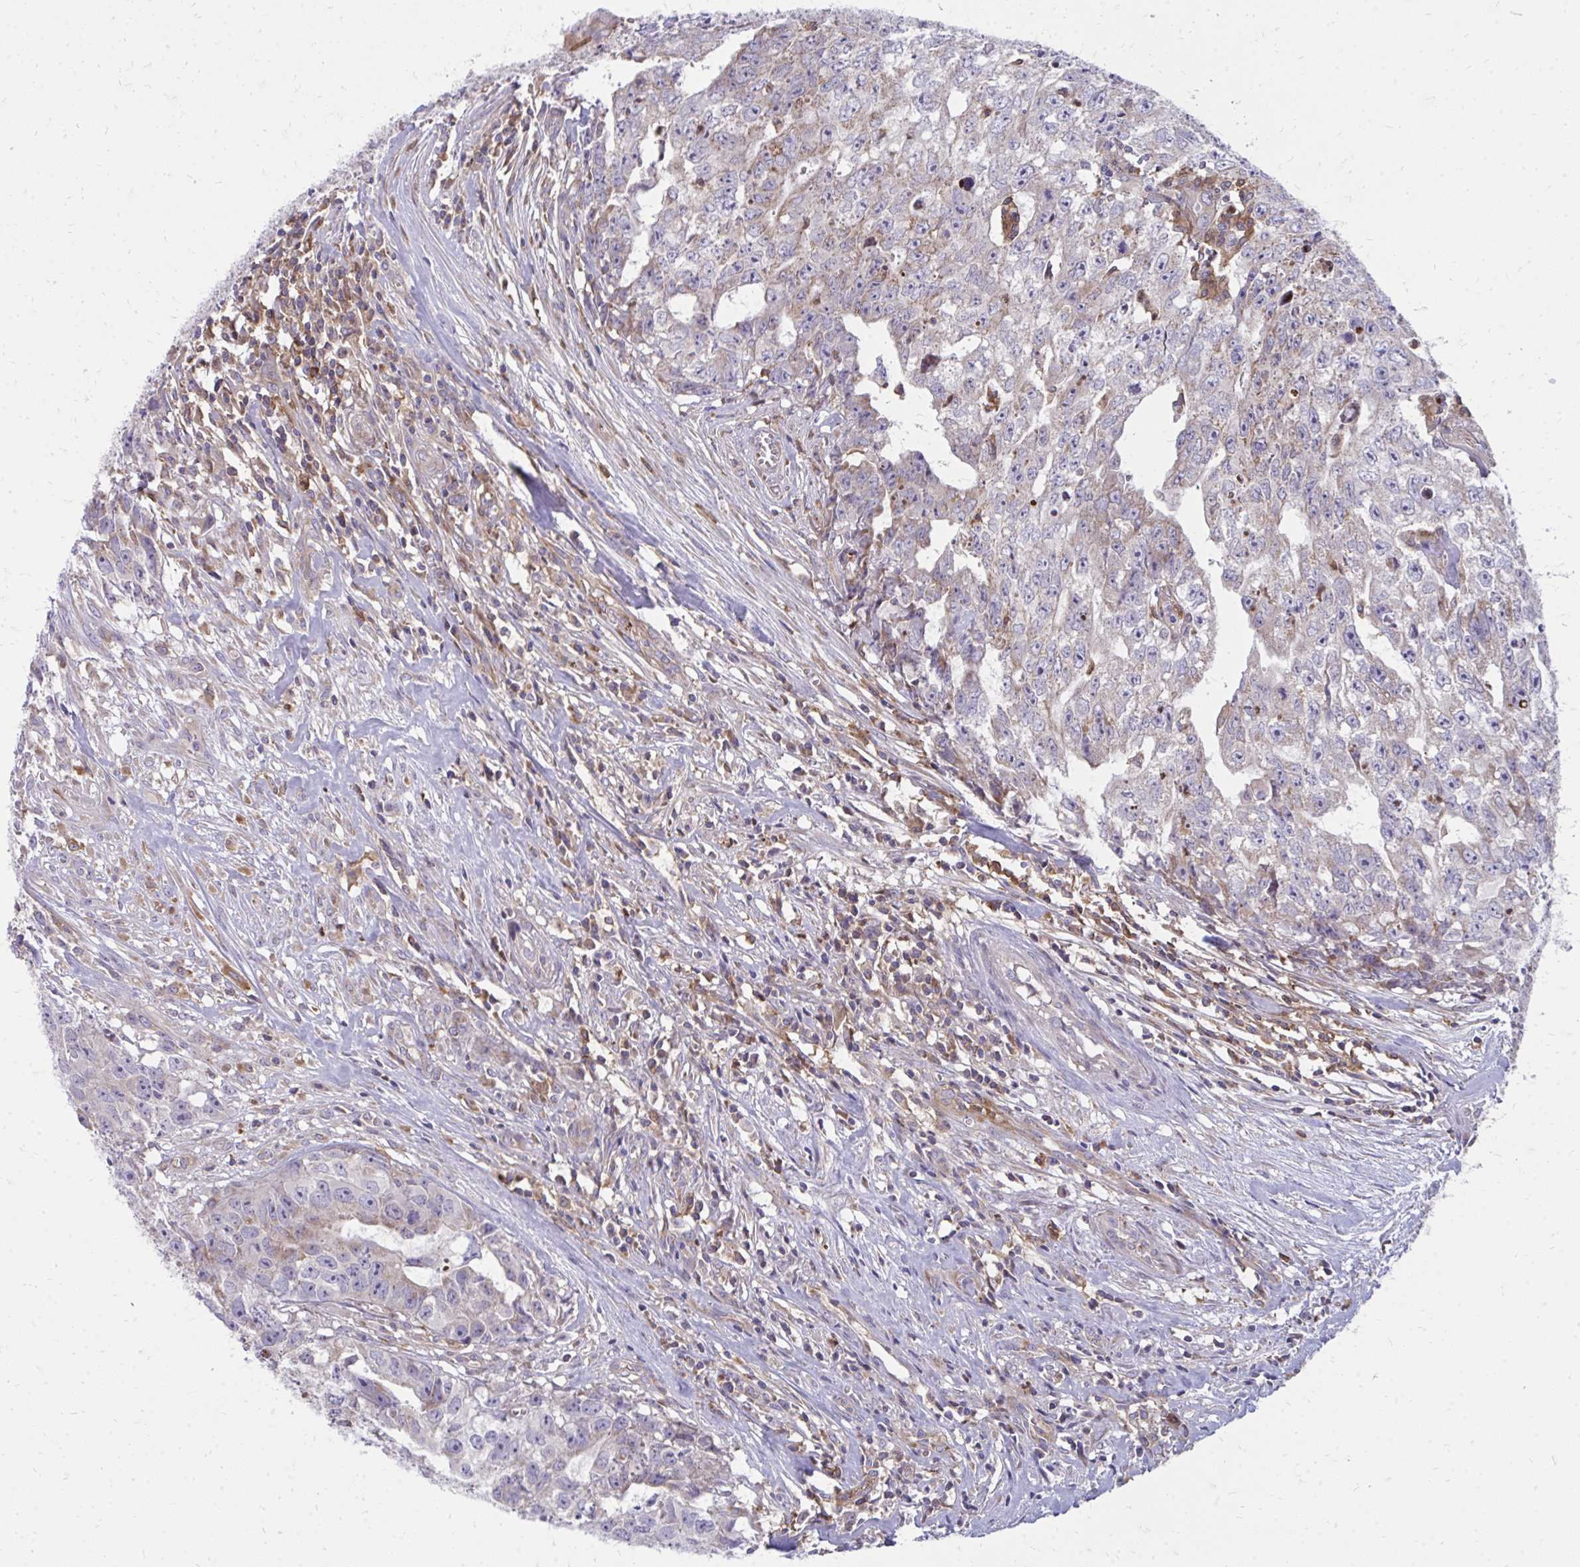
{"staining": {"intensity": "negative", "quantity": "none", "location": "none"}, "tissue": "testis cancer", "cell_type": "Tumor cells", "image_type": "cancer", "snomed": [{"axis": "morphology", "description": "Carcinoma, Embryonal, NOS"}, {"axis": "morphology", "description": "Teratoma, malignant, NOS"}, {"axis": "topography", "description": "Testis"}], "caption": "Immunohistochemistry (IHC) micrograph of malignant teratoma (testis) stained for a protein (brown), which shows no expression in tumor cells. (IHC, brightfield microscopy, high magnification).", "gene": "ASAP1", "patient": {"sex": "male", "age": 24}}